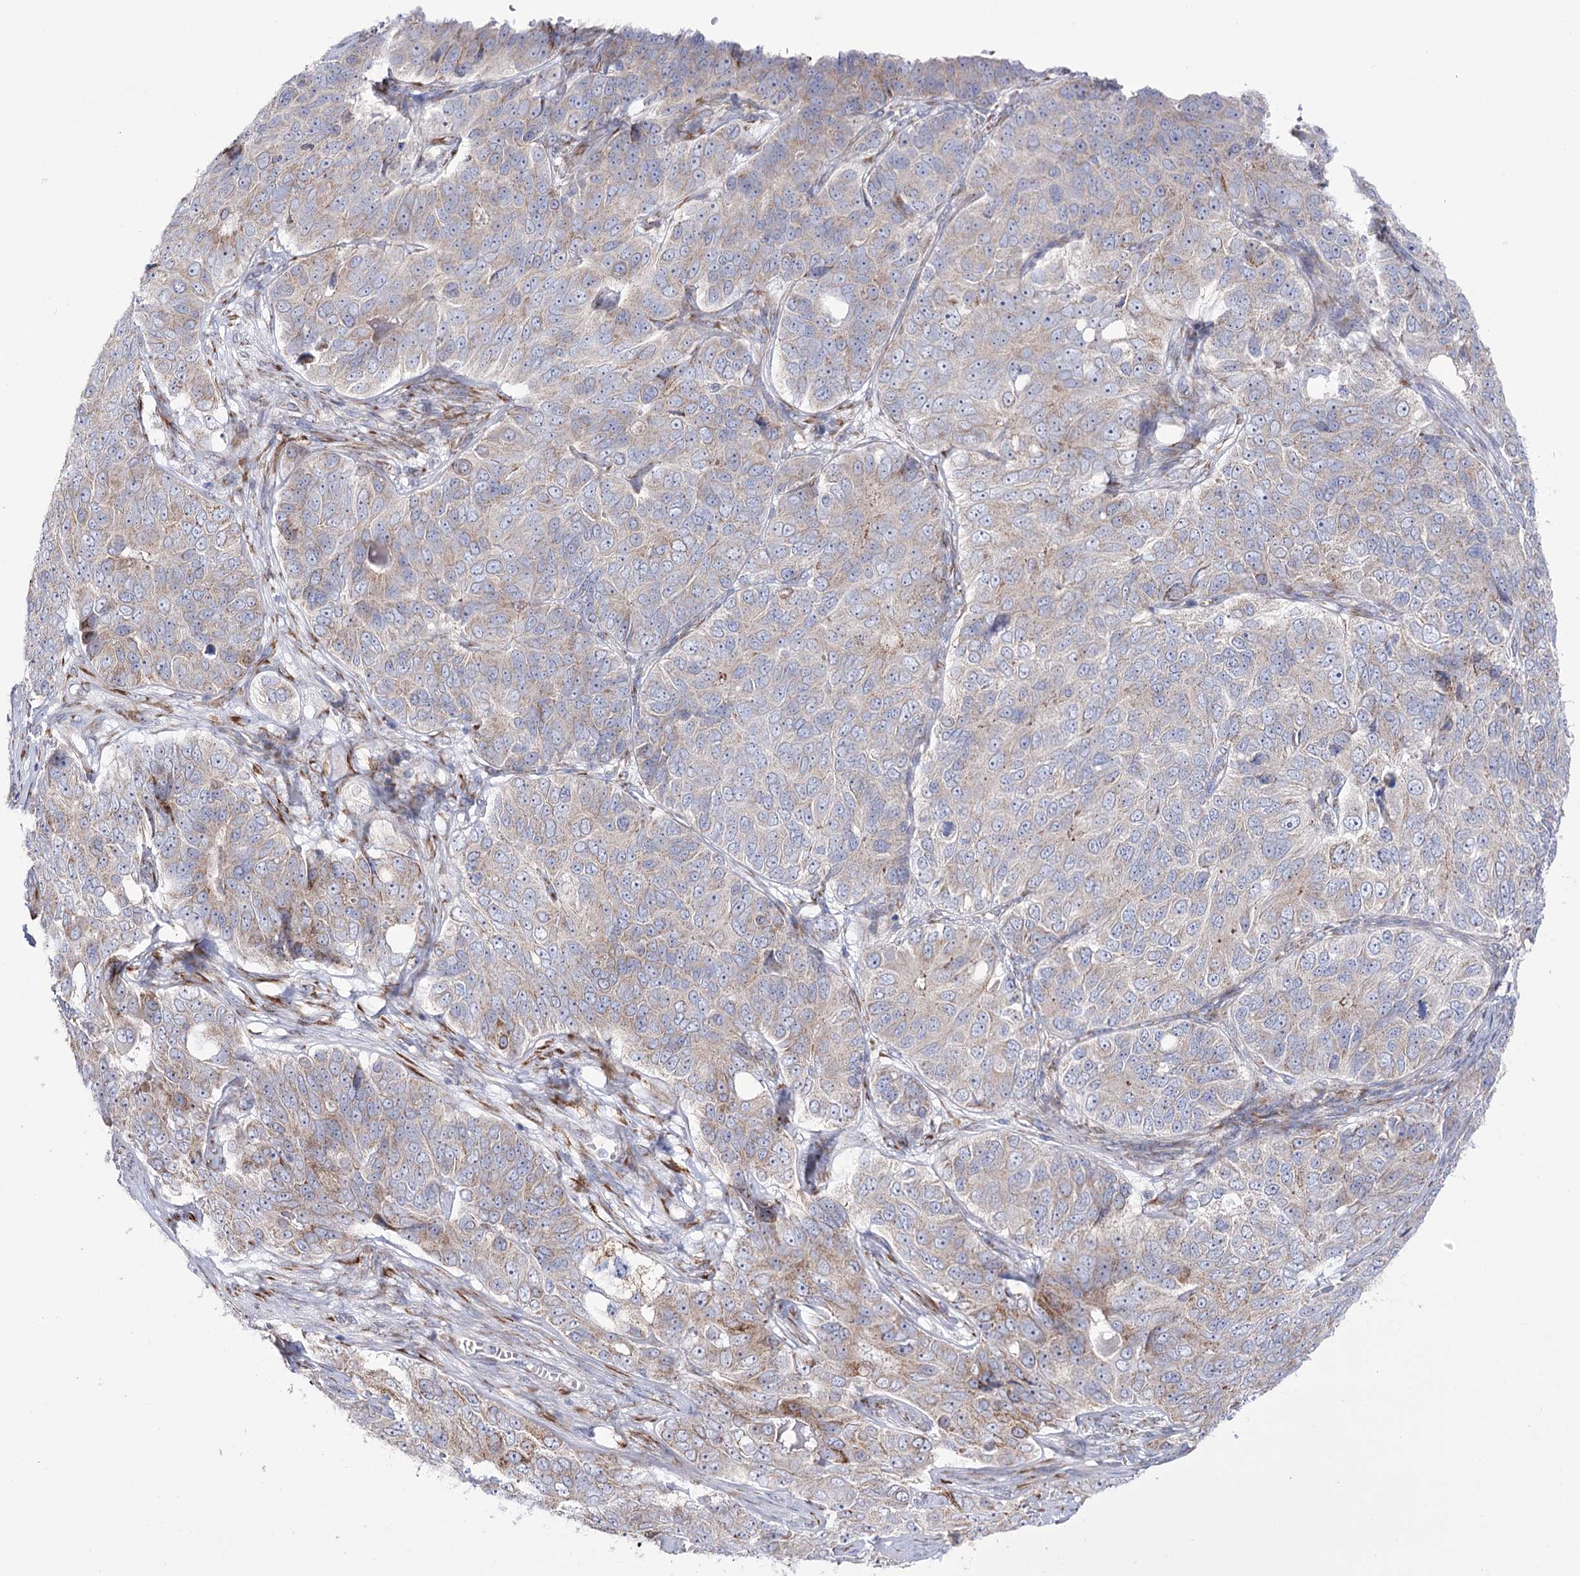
{"staining": {"intensity": "weak", "quantity": "<25%", "location": "cytoplasmic/membranous"}, "tissue": "ovarian cancer", "cell_type": "Tumor cells", "image_type": "cancer", "snomed": [{"axis": "morphology", "description": "Carcinoma, endometroid"}, {"axis": "topography", "description": "Ovary"}], "caption": "DAB (3,3'-diaminobenzidine) immunohistochemical staining of endometroid carcinoma (ovarian) reveals no significant positivity in tumor cells.", "gene": "METTL5", "patient": {"sex": "female", "age": 51}}